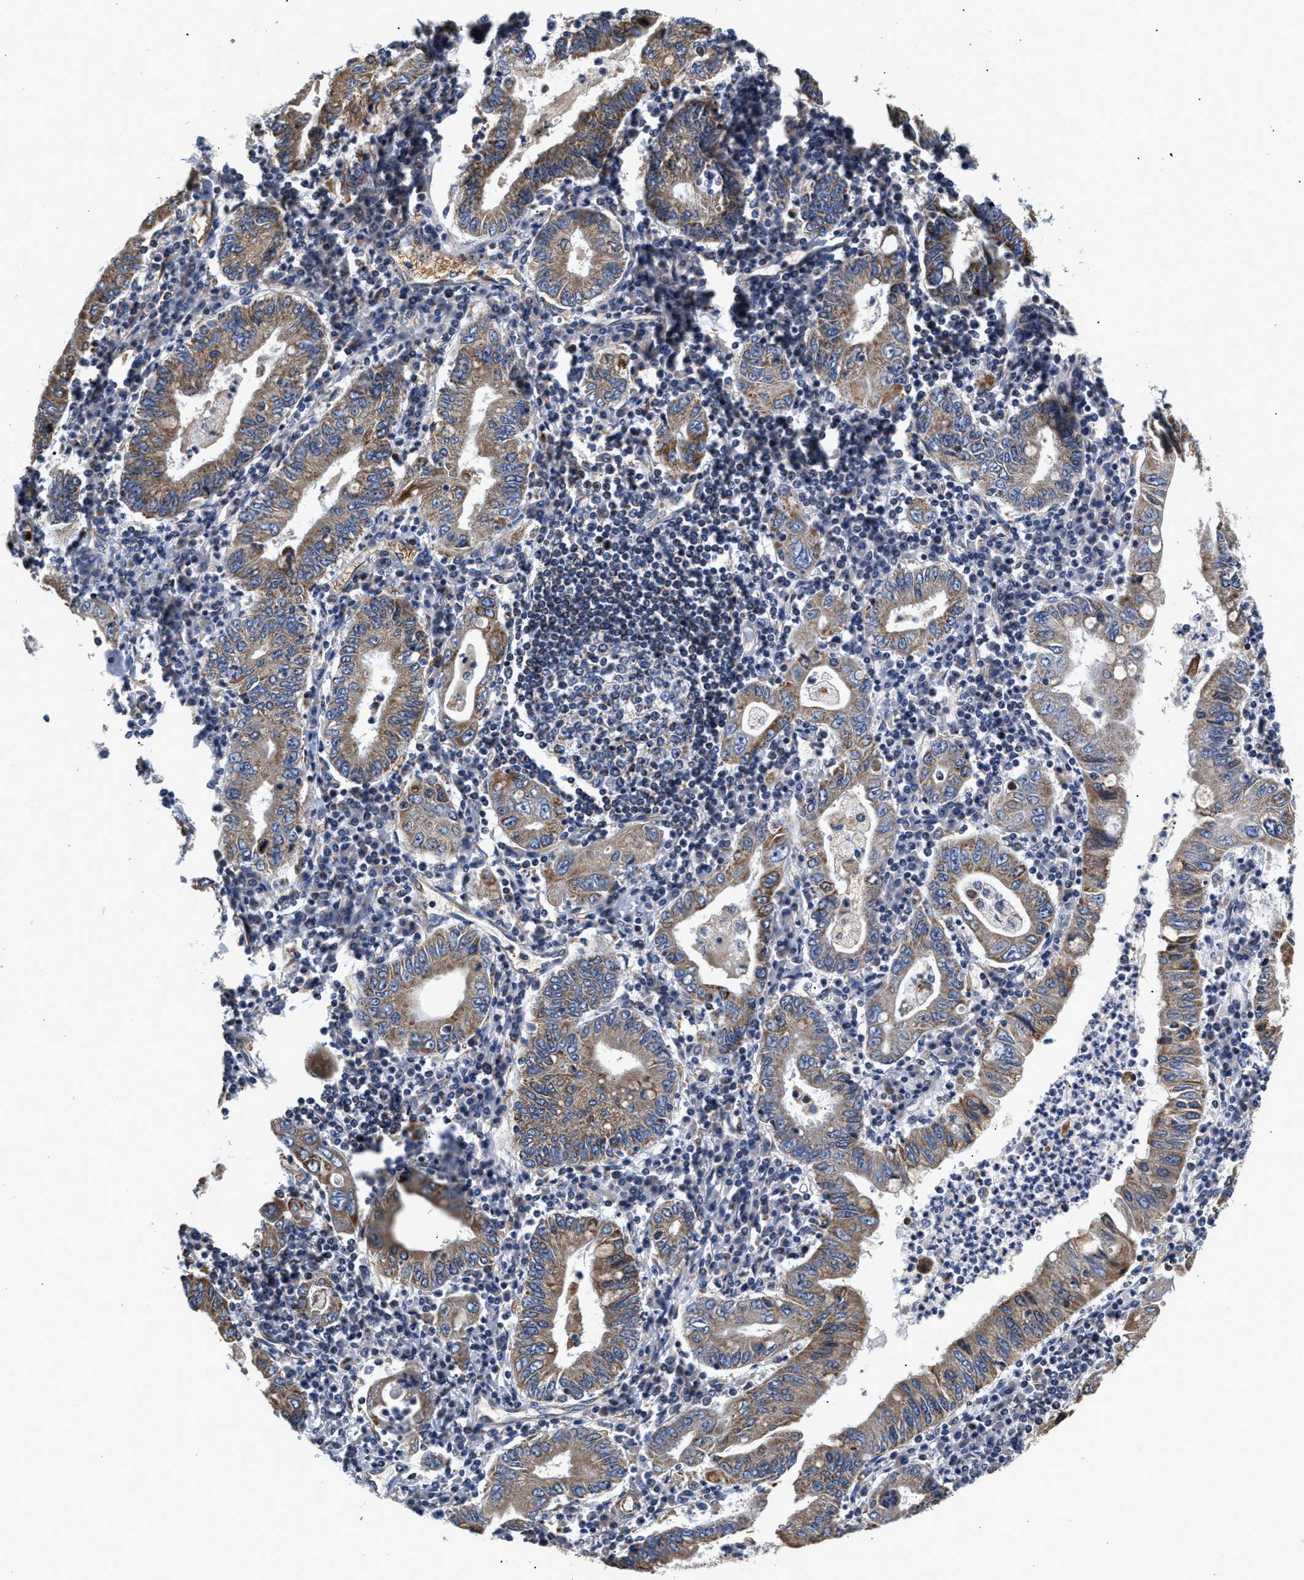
{"staining": {"intensity": "moderate", "quantity": ">75%", "location": "cytoplasmic/membranous"}, "tissue": "stomach cancer", "cell_type": "Tumor cells", "image_type": "cancer", "snomed": [{"axis": "morphology", "description": "Normal tissue, NOS"}, {"axis": "morphology", "description": "Adenocarcinoma, NOS"}, {"axis": "topography", "description": "Esophagus"}, {"axis": "topography", "description": "Stomach, upper"}, {"axis": "topography", "description": "Peripheral nerve tissue"}], "caption": "Stomach cancer stained for a protein reveals moderate cytoplasmic/membranous positivity in tumor cells. (brown staining indicates protein expression, while blue staining denotes nuclei).", "gene": "SGK1", "patient": {"sex": "male", "age": 62}}